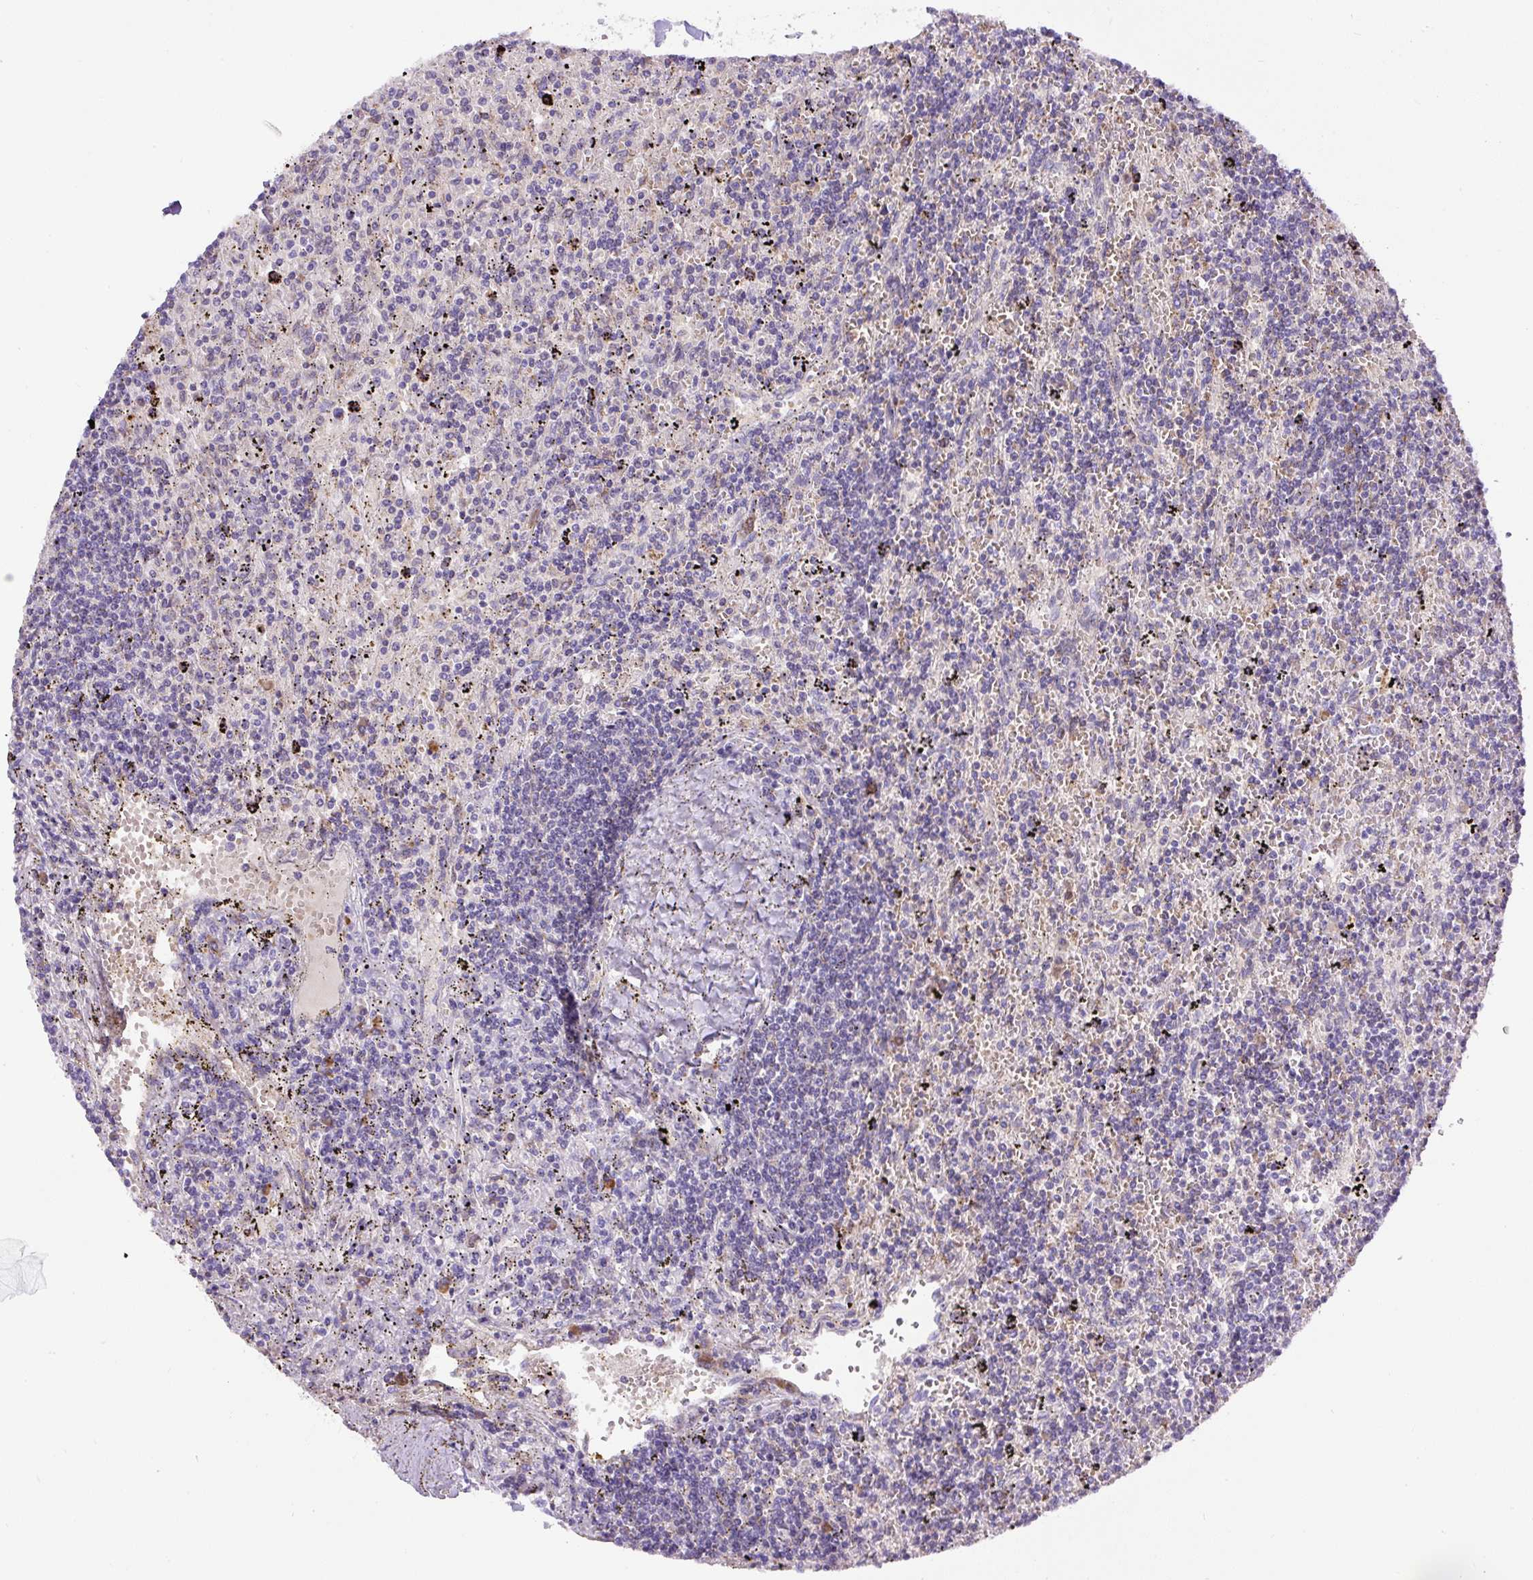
{"staining": {"intensity": "negative", "quantity": "none", "location": "none"}, "tissue": "lymphoma", "cell_type": "Tumor cells", "image_type": "cancer", "snomed": [{"axis": "morphology", "description": "Malignant lymphoma, non-Hodgkin's type, Low grade"}, {"axis": "topography", "description": "Spleen"}], "caption": "Immunohistochemical staining of human malignant lymphoma, non-Hodgkin's type (low-grade) demonstrates no significant staining in tumor cells.", "gene": "ZNF596", "patient": {"sex": "male", "age": 76}}